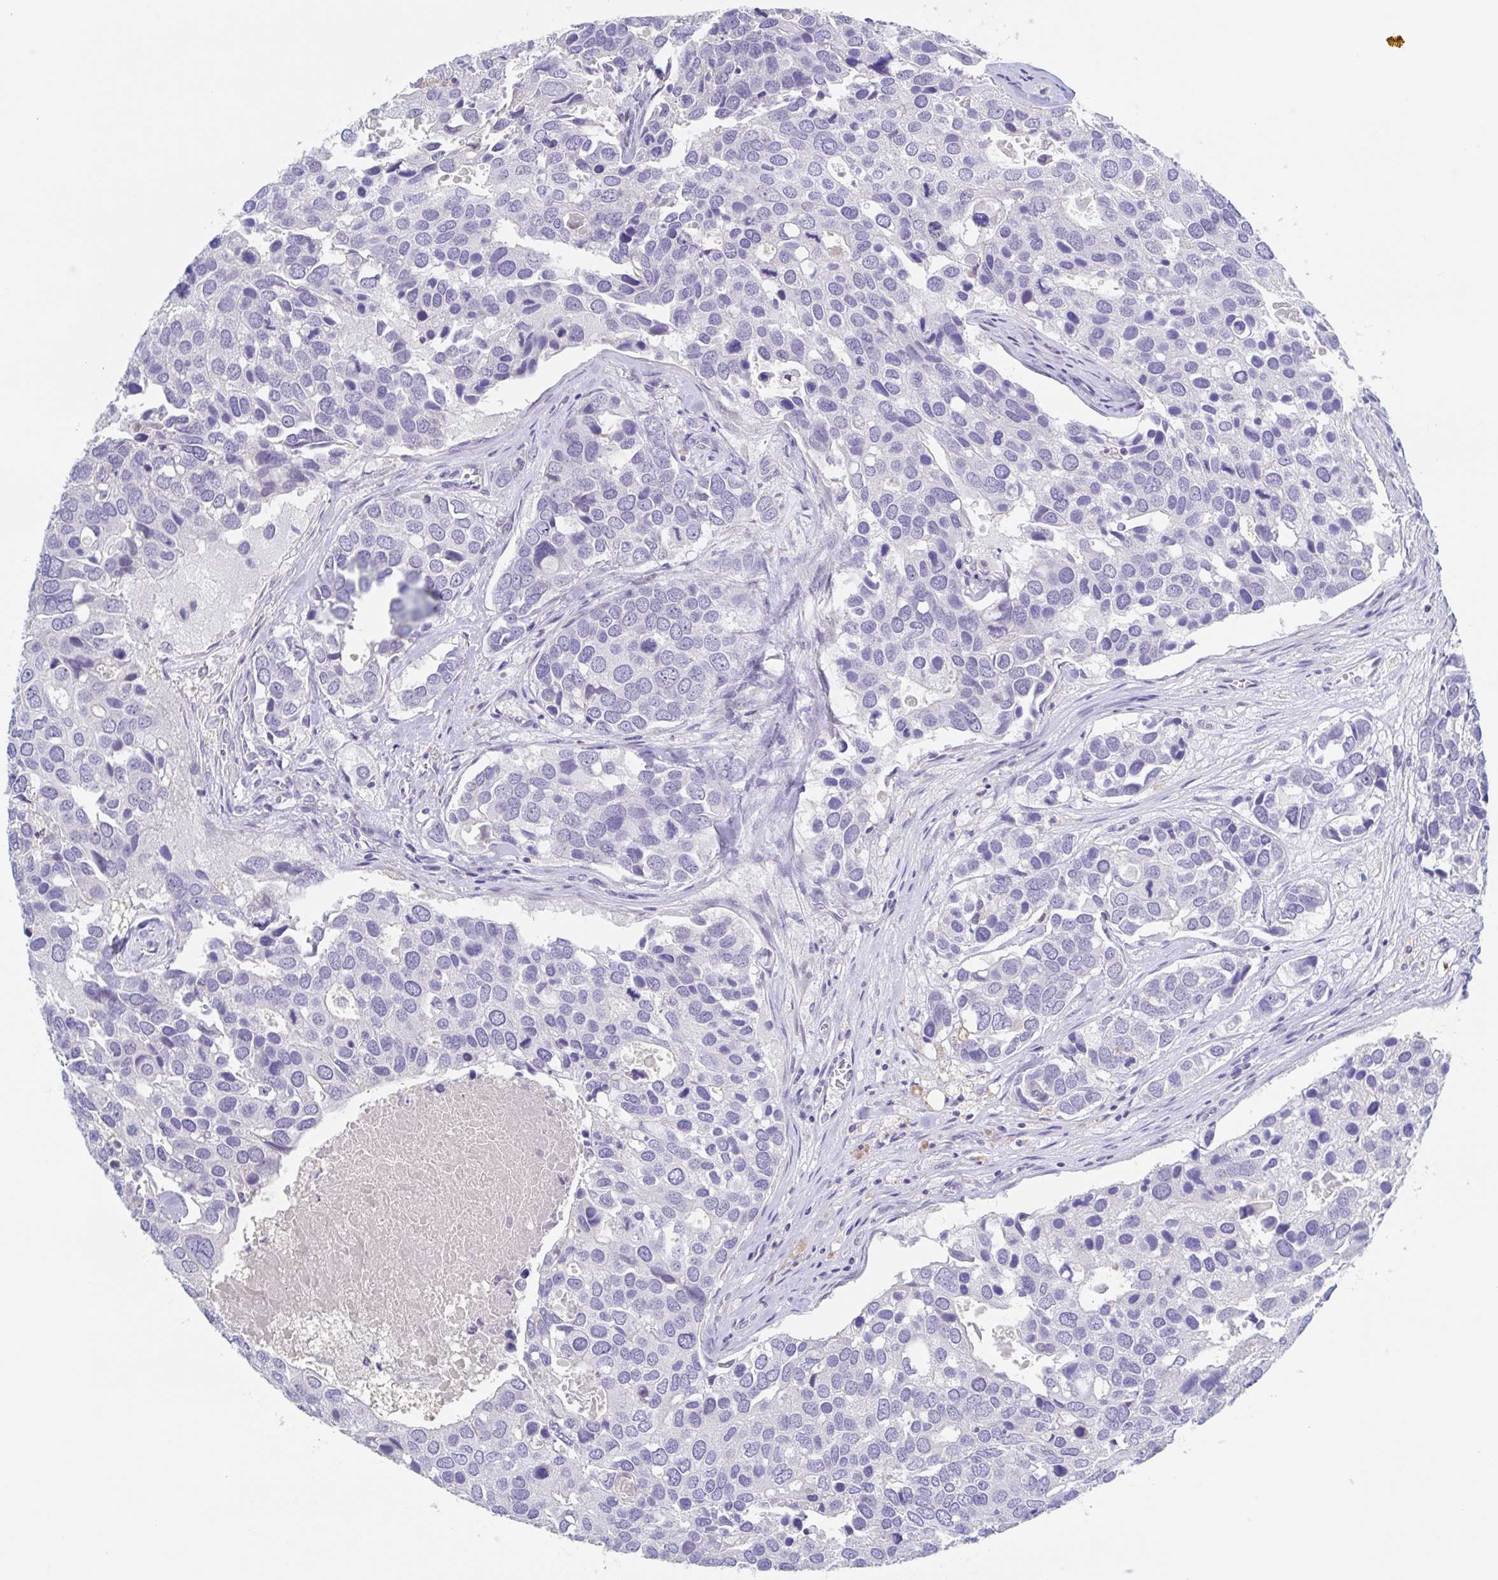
{"staining": {"intensity": "negative", "quantity": "none", "location": "none"}, "tissue": "breast cancer", "cell_type": "Tumor cells", "image_type": "cancer", "snomed": [{"axis": "morphology", "description": "Duct carcinoma"}, {"axis": "topography", "description": "Breast"}], "caption": "Micrograph shows no protein staining in tumor cells of breast intraductal carcinoma tissue.", "gene": "NOXRED1", "patient": {"sex": "female", "age": 83}}